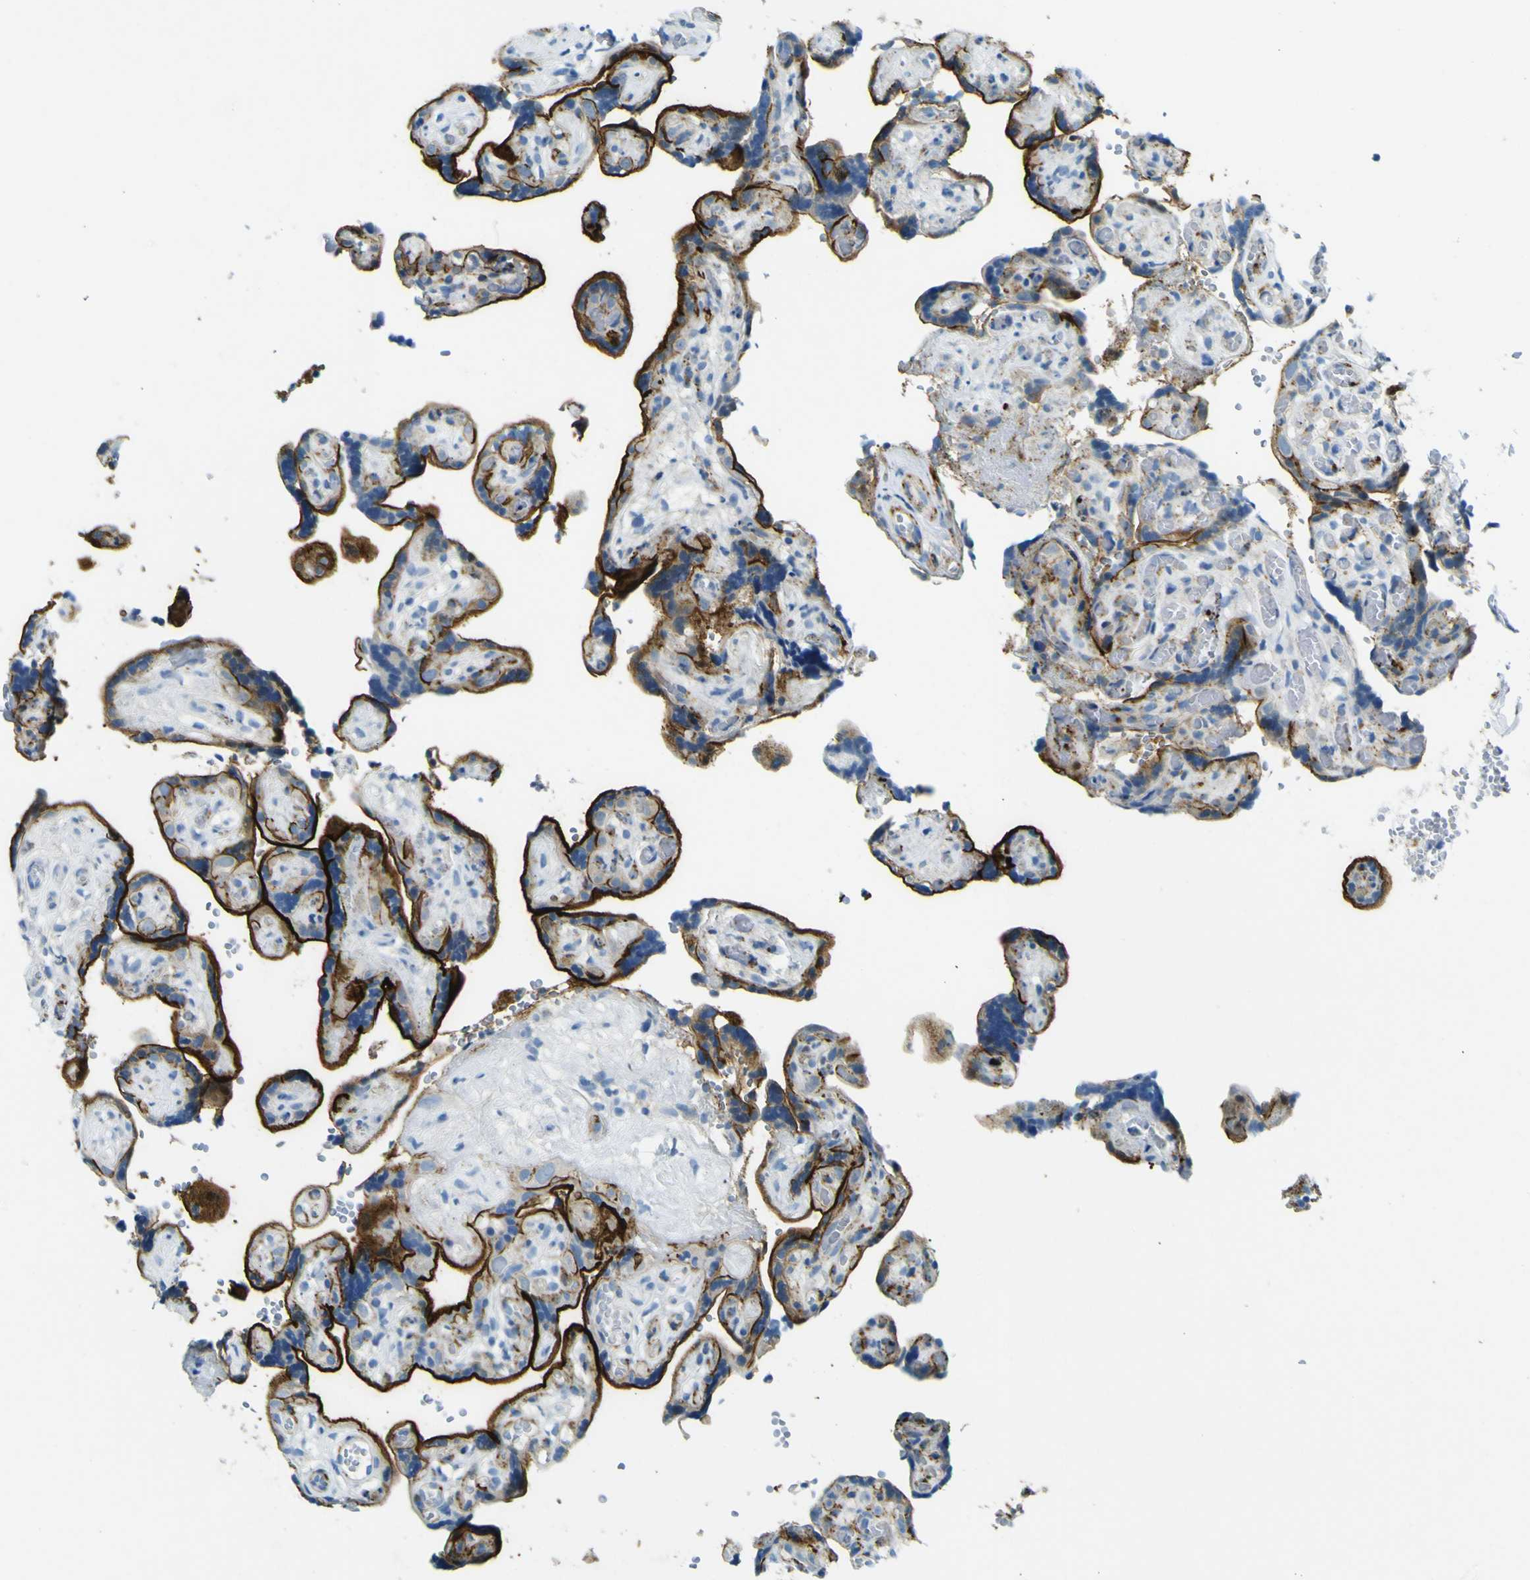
{"staining": {"intensity": "moderate", "quantity": "25%-75%", "location": "cytoplasmic/membranous"}, "tissue": "placenta", "cell_type": "Decidual cells", "image_type": "normal", "snomed": [{"axis": "morphology", "description": "Normal tissue, NOS"}, {"axis": "topography", "description": "Placenta"}], "caption": "Immunohistochemistry (IHC) (DAB) staining of benign human placenta demonstrates moderate cytoplasmic/membranous protein expression in approximately 25%-75% of decidual cells. (brown staining indicates protein expression, while blue staining denotes nuclei).", "gene": "SORCS1", "patient": {"sex": "female", "age": 30}}